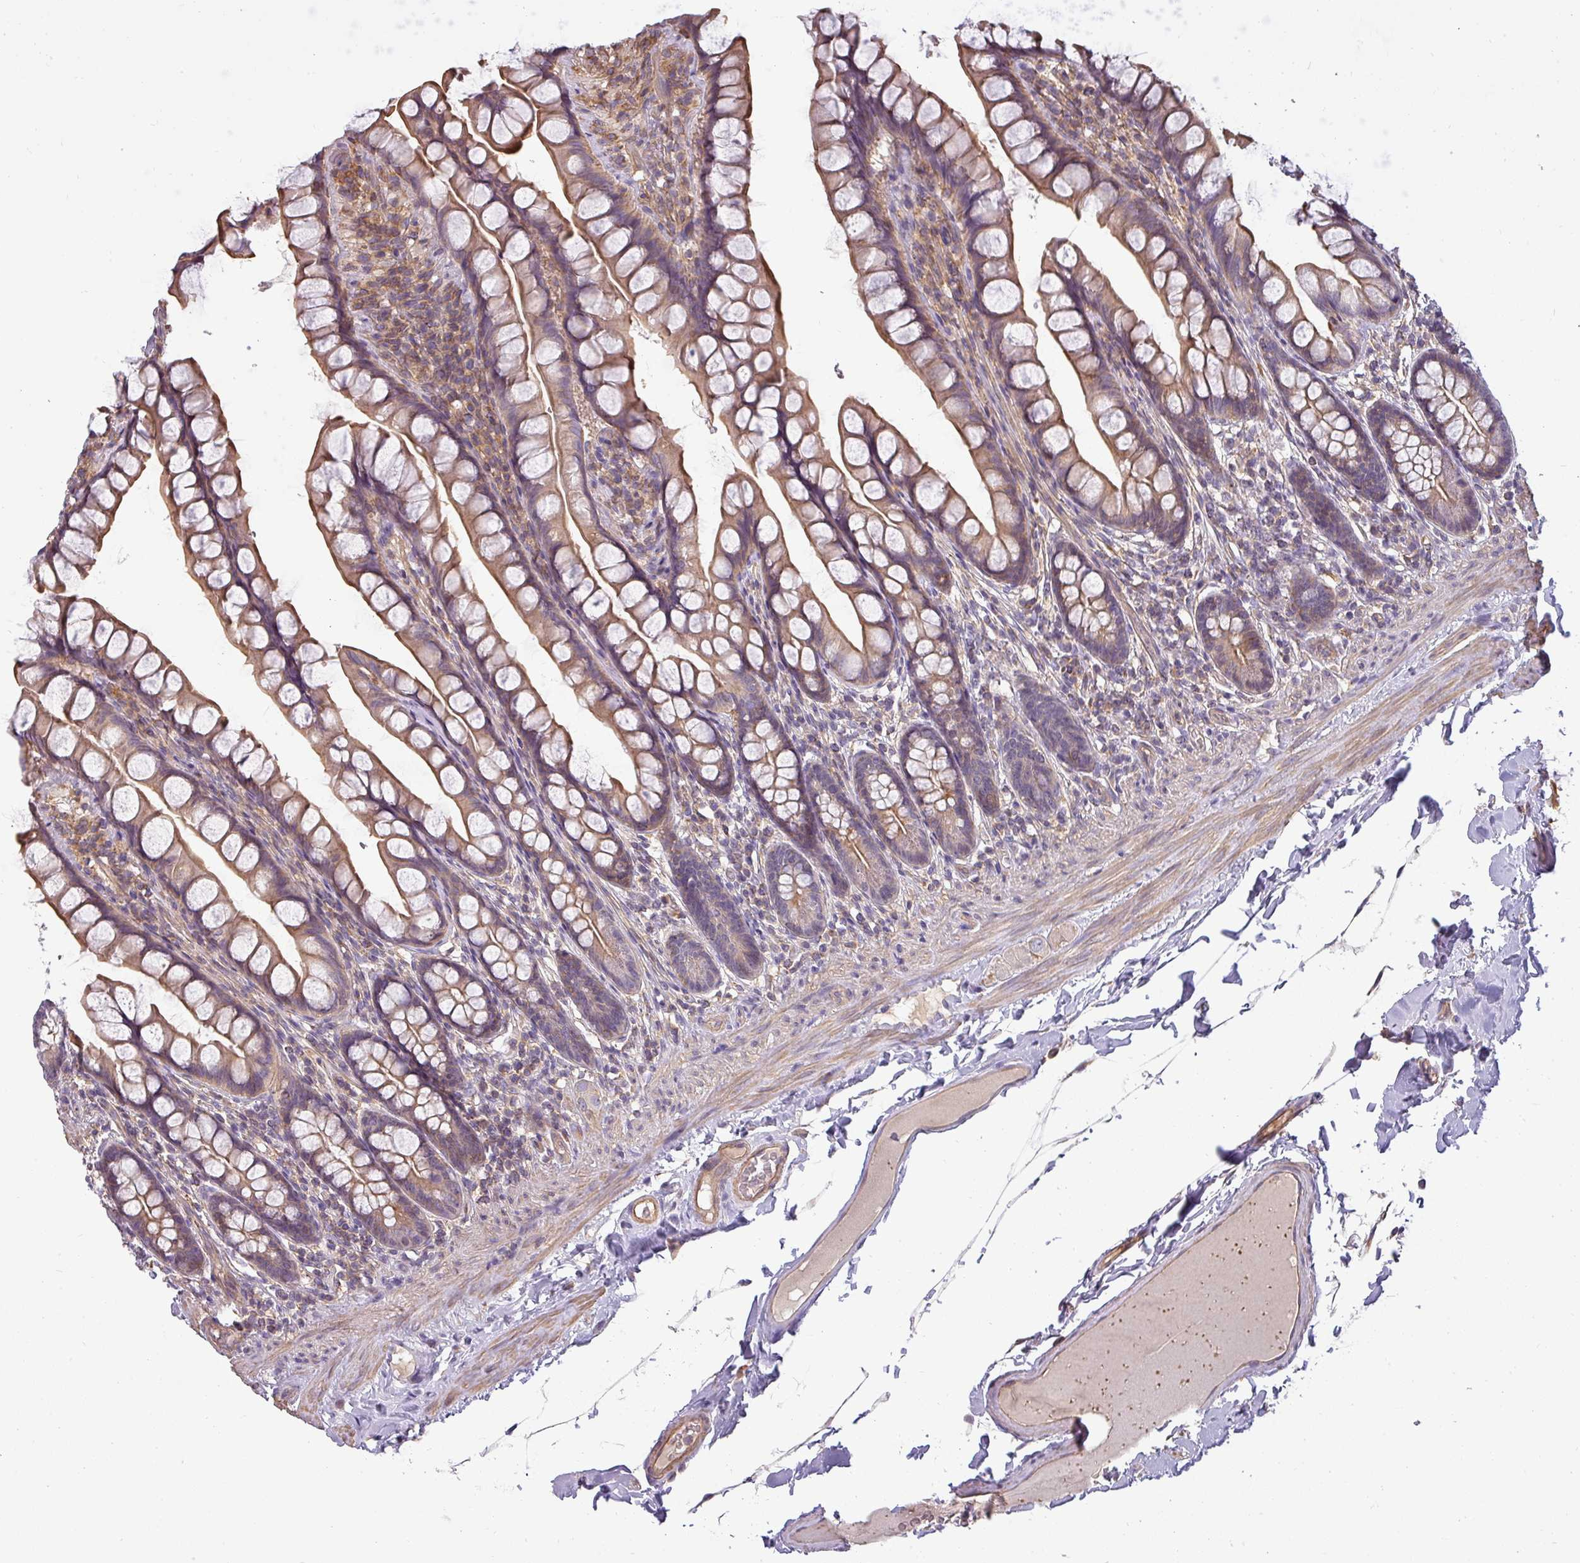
{"staining": {"intensity": "weak", "quantity": ">75%", "location": "cytoplasmic/membranous"}, "tissue": "small intestine", "cell_type": "Glandular cells", "image_type": "normal", "snomed": [{"axis": "morphology", "description": "Normal tissue, NOS"}, {"axis": "topography", "description": "Small intestine"}], "caption": "Immunohistochemical staining of normal small intestine shows >75% levels of weak cytoplasmic/membranous protein staining in about >75% of glandular cells. Immunohistochemistry (ihc) stains the protein in brown and the nuclei are stained blue.", "gene": "ZNF835", "patient": {"sex": "male", "age": 70}}